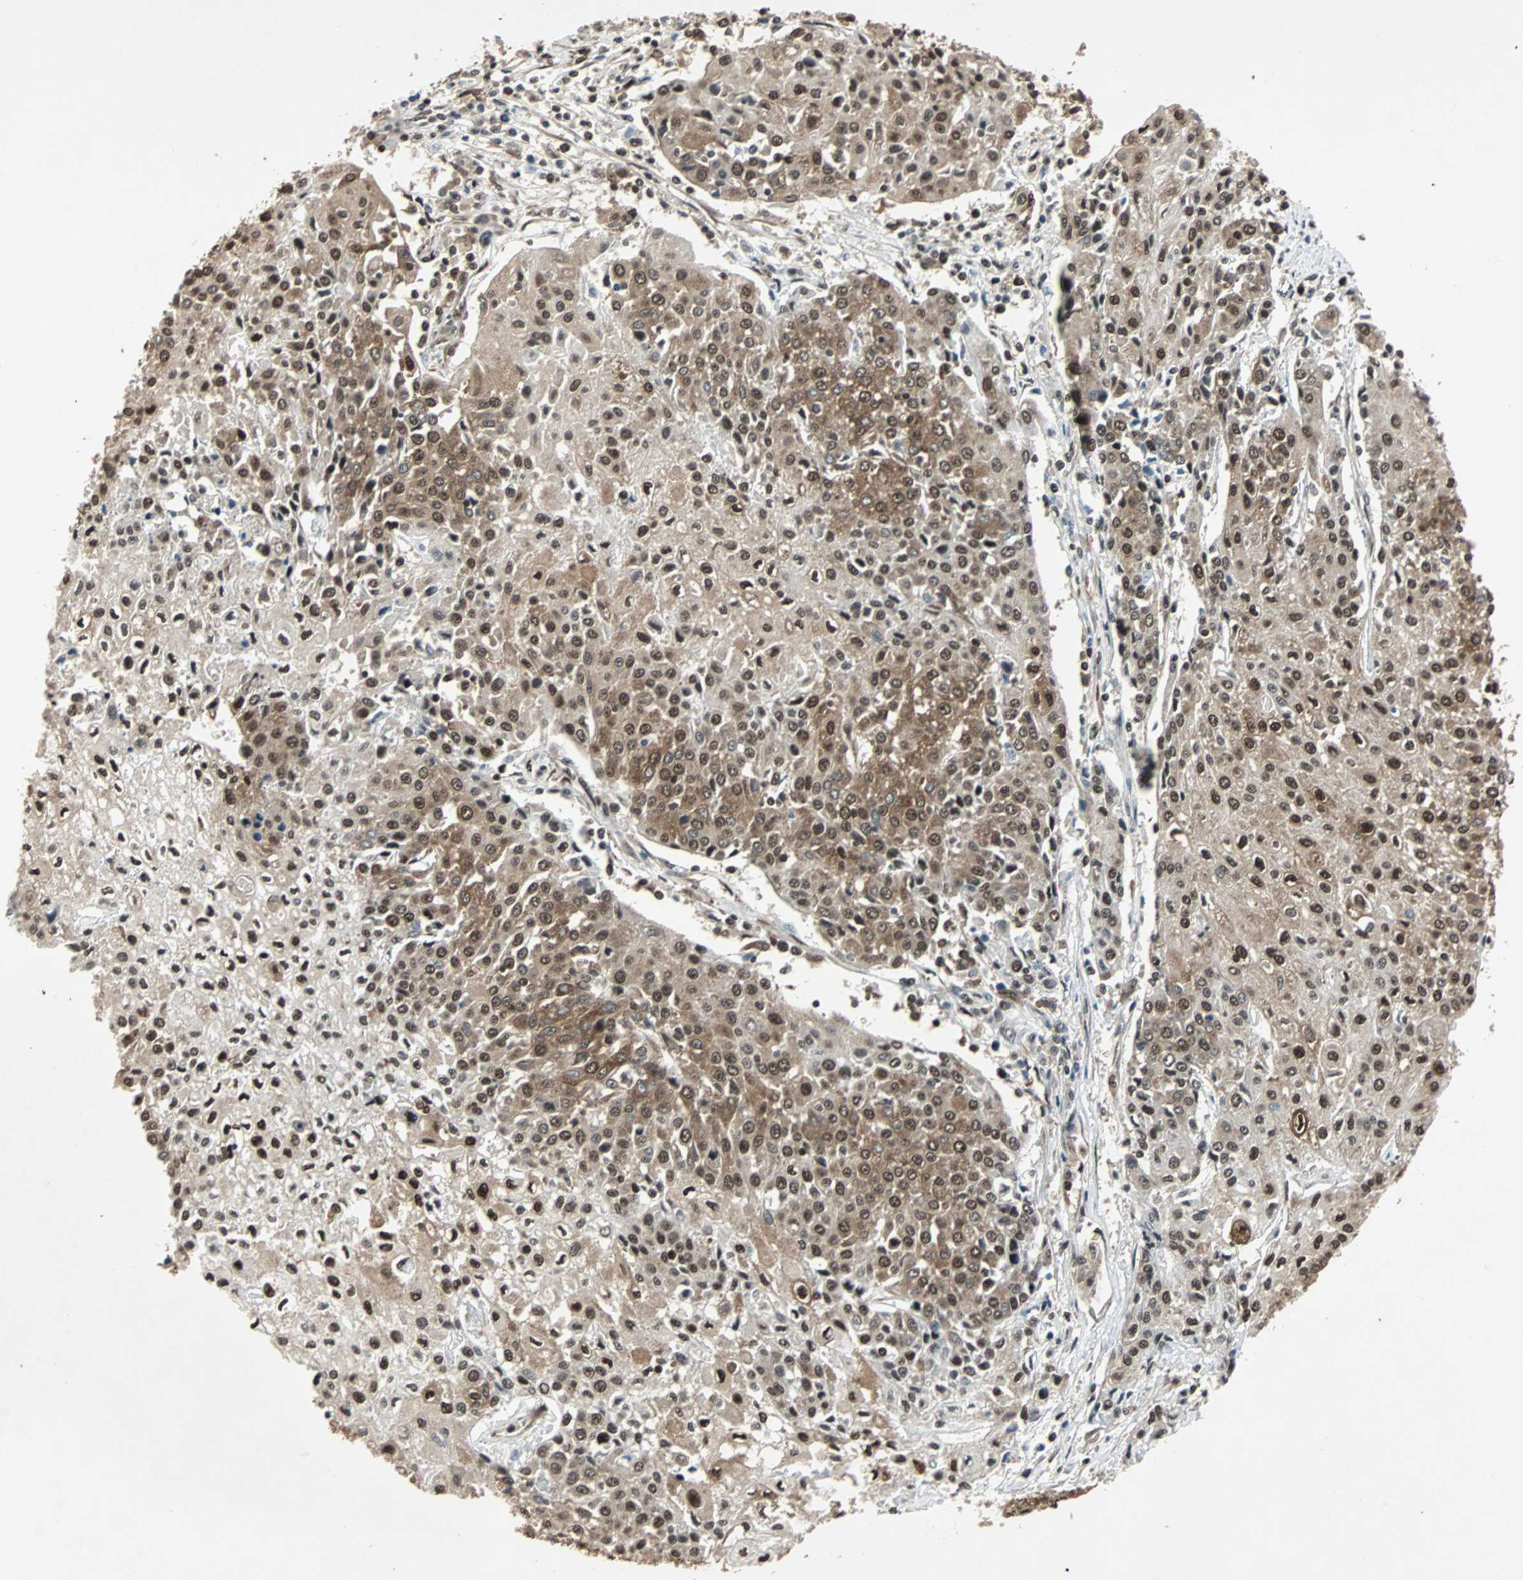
{"staining": {"intensity": "strong", "quantity": ">75%", "location": "cytoplasmic/membranous,nuclear"}, "tissue": "urothelial cancer", "cell_type": "Tumor cells", "image_type": "cancer", "snomed": [{"axis": "morphology", "description": "Urothelial carcinoma, High grade"}, {"axis": "topography", "description": "Urinary bladder"}], "caption": "Protein analysis of urothelial cancer tissue demonstrates strong cytoplasmic/membranous and nuclear expression in about >75% of tumor cells.", "gene": "ACLY", "patient": {"sex": "female", "age": 85}}